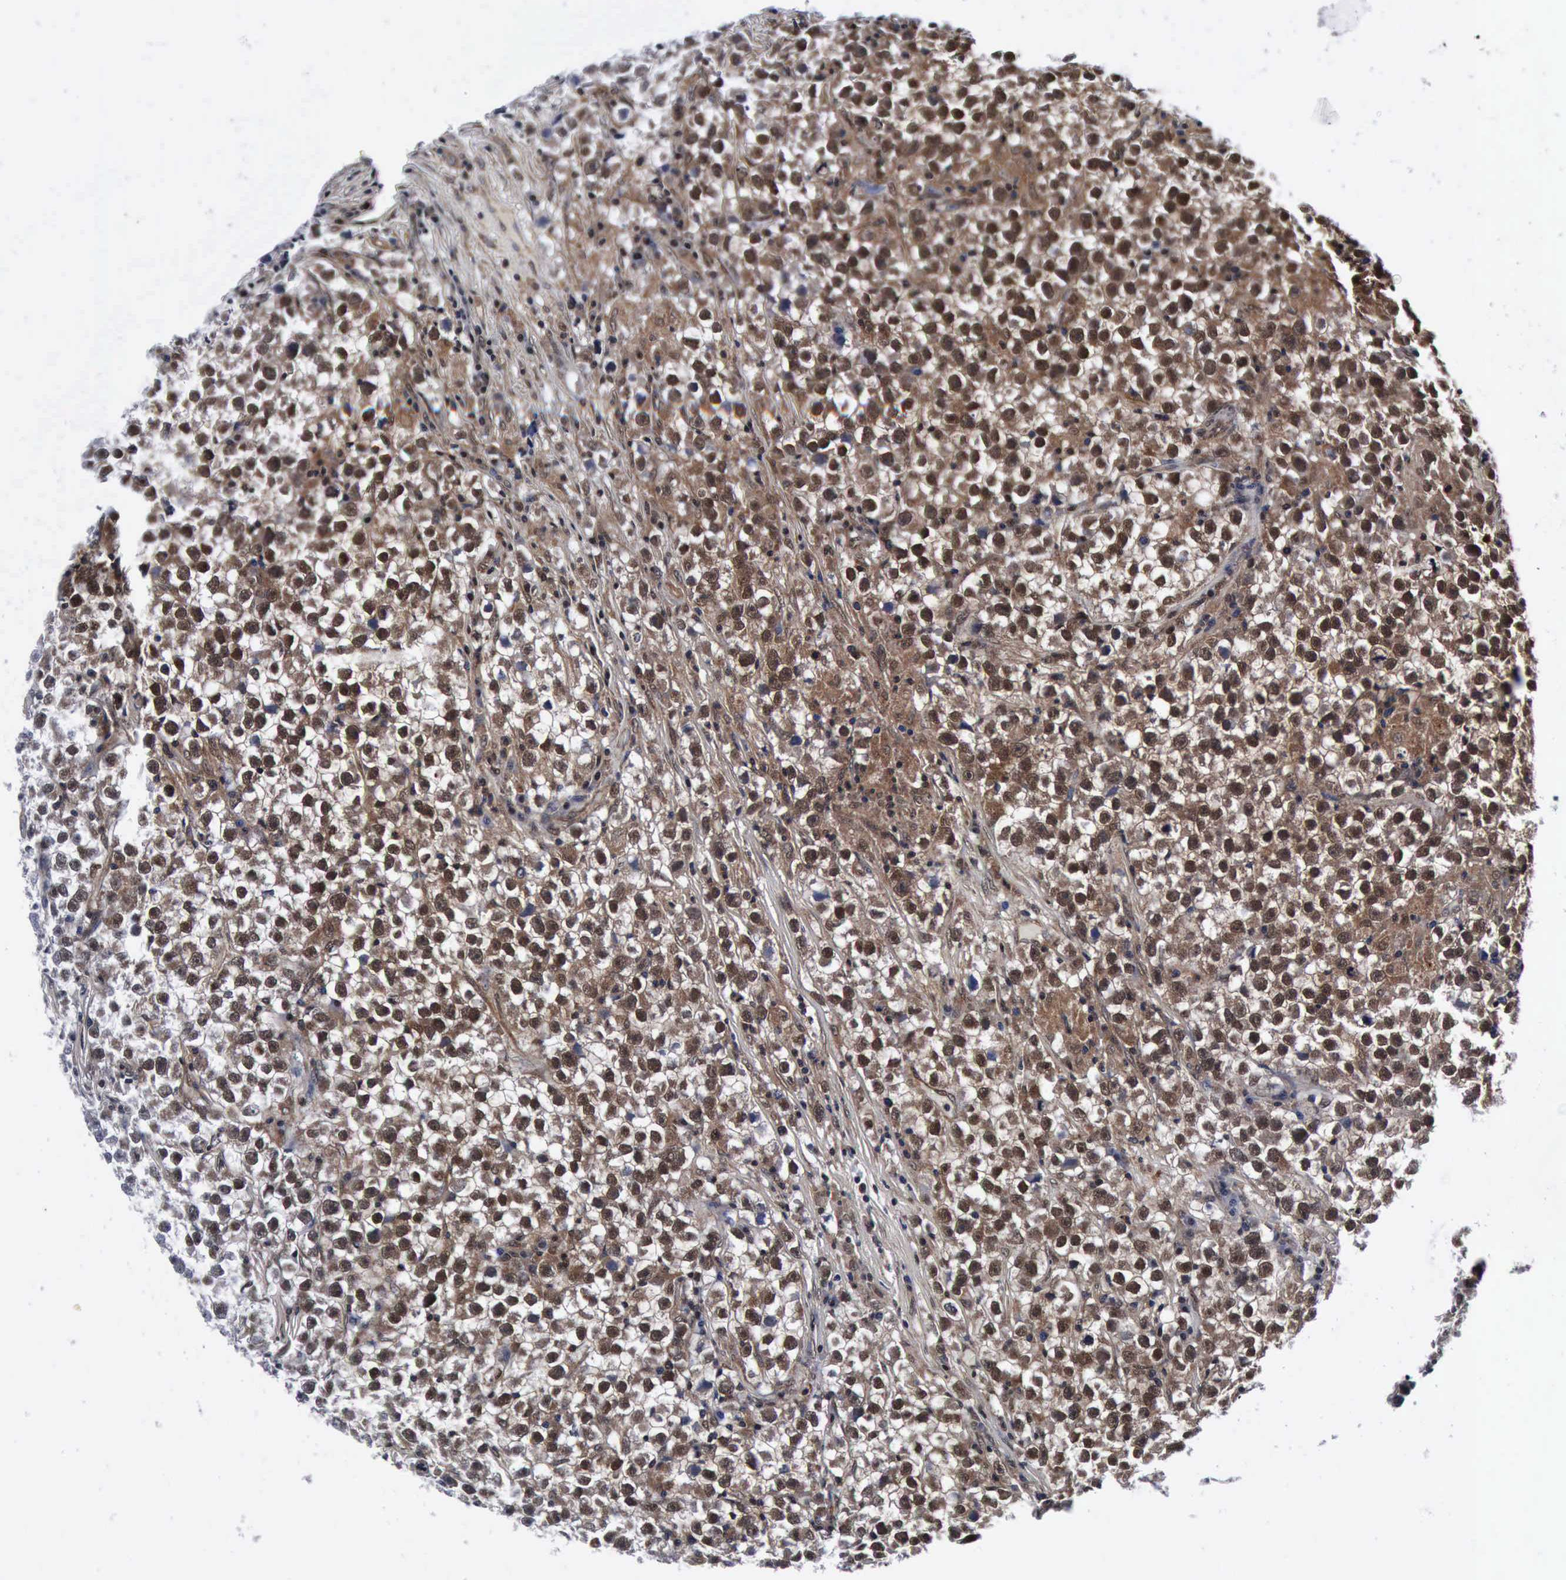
{"staining": {"intensity": "strong", "quantity": ">75%", "location": "cytoplasmic/membranous,nuclear"}, "tissue": "testis cancer", "cell_type": "Tumor cells", "image_type": "cancer", "snomed": [{"axis": "morphology", "description": "Seminoma, NOS"}, {"axis": "topography", "description": "Testis"}], "caption": "DAB immunohistochemical staining of testis seminoma shows strong cytoplasmic/membranous and nuclear protein positivity in approximately >75% of tumor cells.", "gene": "UBC", "patient": {"sex": "male", "age": 33}}